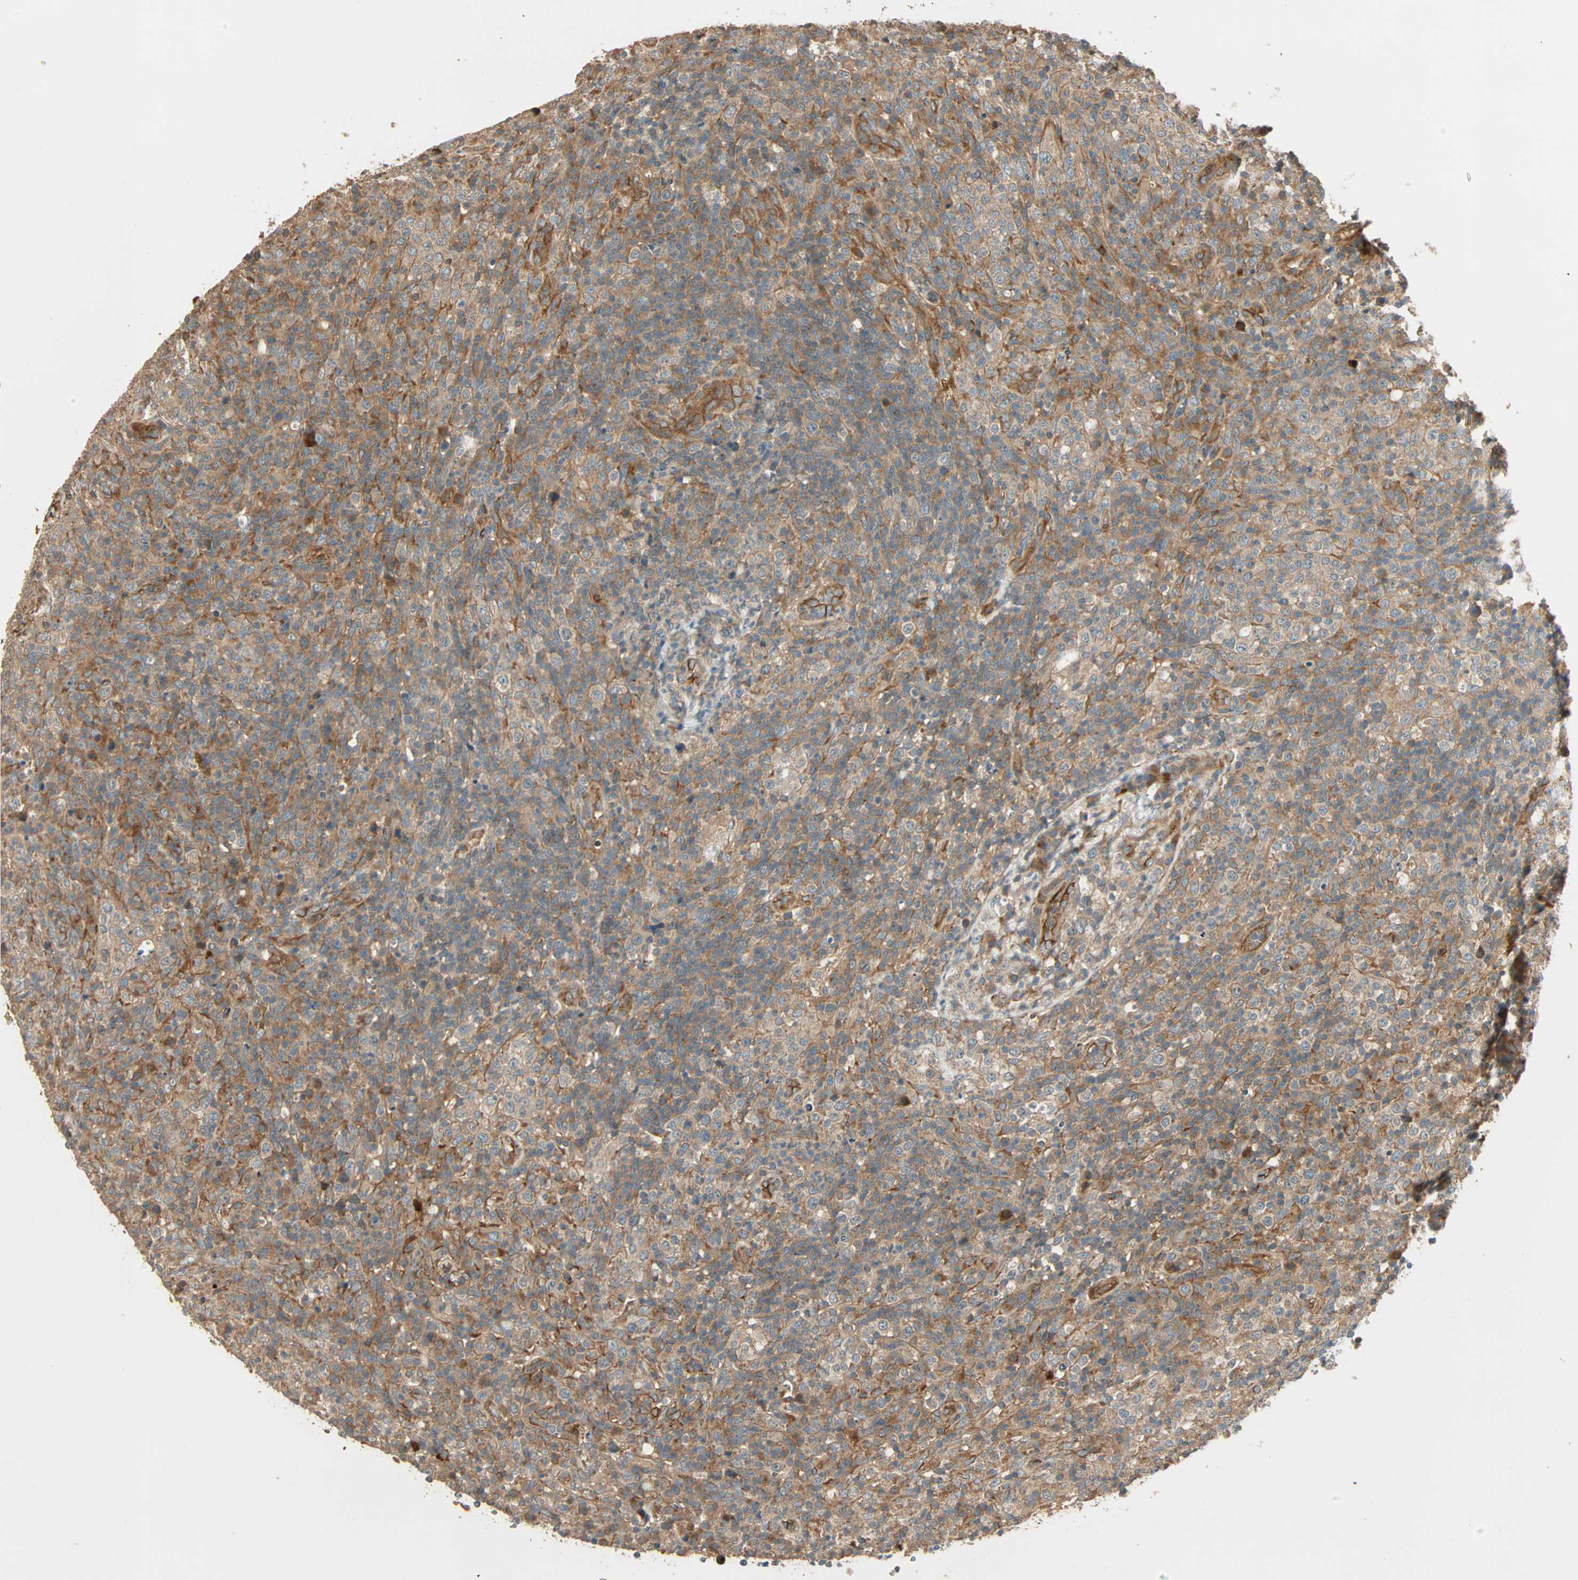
{"staining": {"intensity": "moderate", "quantity": "25%-75%", "location": "cytoplasmic/membranous"}, "tissue": "lymphoma", "cell_type": "Tumor cells", "image_type": "cancer", "snomed": [{"axis": "morphology", "description": "Malignant lymphoma, non-Hodgkin's type, High grade"}, {"axis": "topography", "description": "Lymph node"}], "caption": "A histopathology image of lymphoma stained for a protein displays moderate cytoplasmic/membranous brown staining in tumor cells.", "gene": "GALK1", "patient": {"sex": "female", "age": 76}}